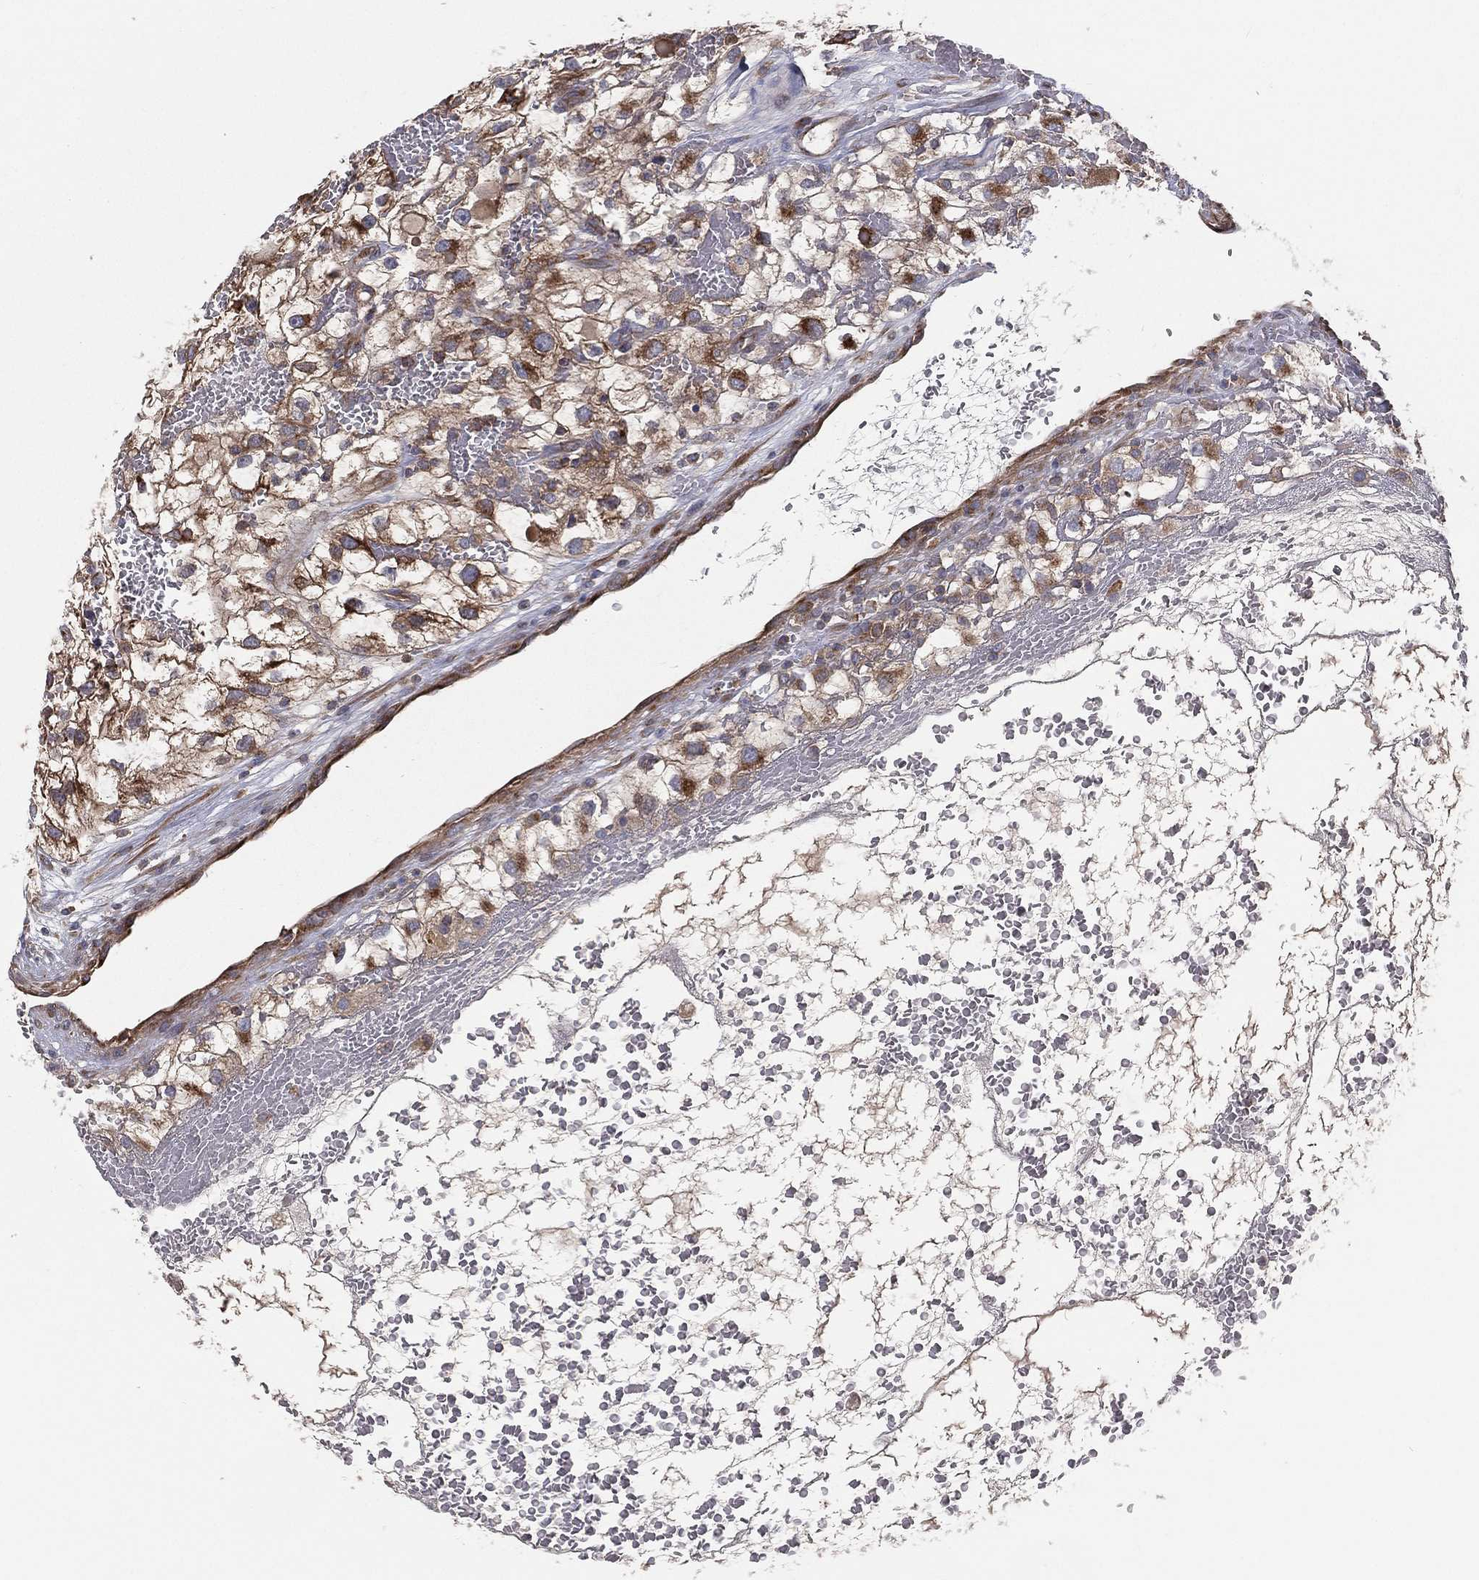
{"staining": {"intensity": "moderate", "quantity": ">75%", "location": "cytoplasmic/membranous"}, "tissue": "renal cancer", "cell_type": "Tumor cells", "image_type": "cancer", "snomed": [{"axis": "morphology", "description": "Adenocarcinoma, NOS"}, {"axis": "topography", "description": "Kidney"}], "caption": "Approximately >75% of tumor cells in human renal cancer demonstrate moderate cytoplasmic/membranous protein positivity as visualized by brown immunohistochemical staining.", "gene": "EIF2B5", "patient": {"sex": "male", "age": 59}}